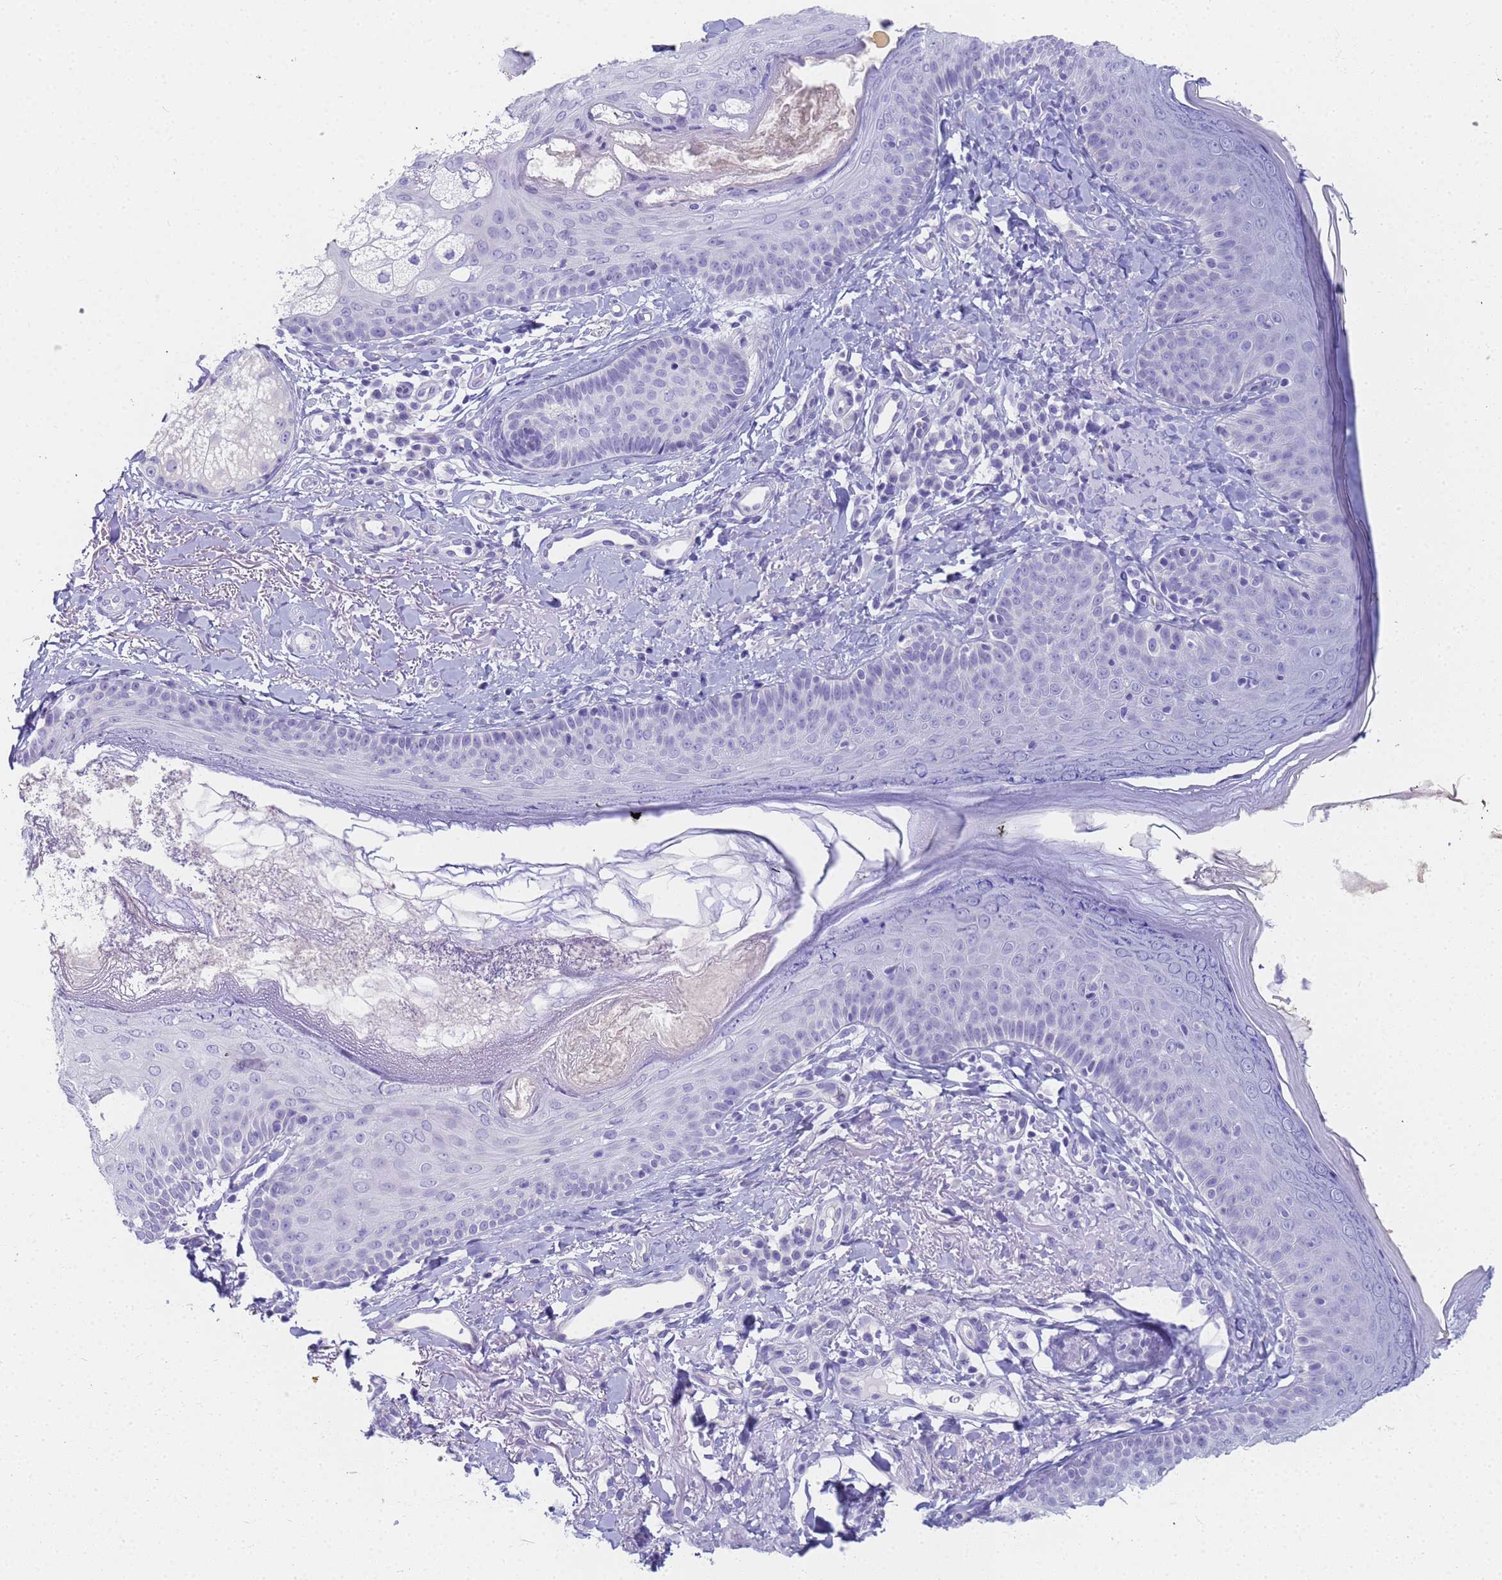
{"staining": {"intensity": "negative", "quantity": "none", "location": "none"}, "tissue": "skin", "cell_type": "Fibroblasts", "image_type": "normal", "snomed": [{"axis": "morphology", "description": "Normal tissue, NOS"}, {"axis": "topography", "description": "Skin"}], "caption": "Human skin stained for a protein using IHC shows no positivity in fibroblasts.", "gene": "RNASE2", "patient": {"sex": "male", "age": 57}}